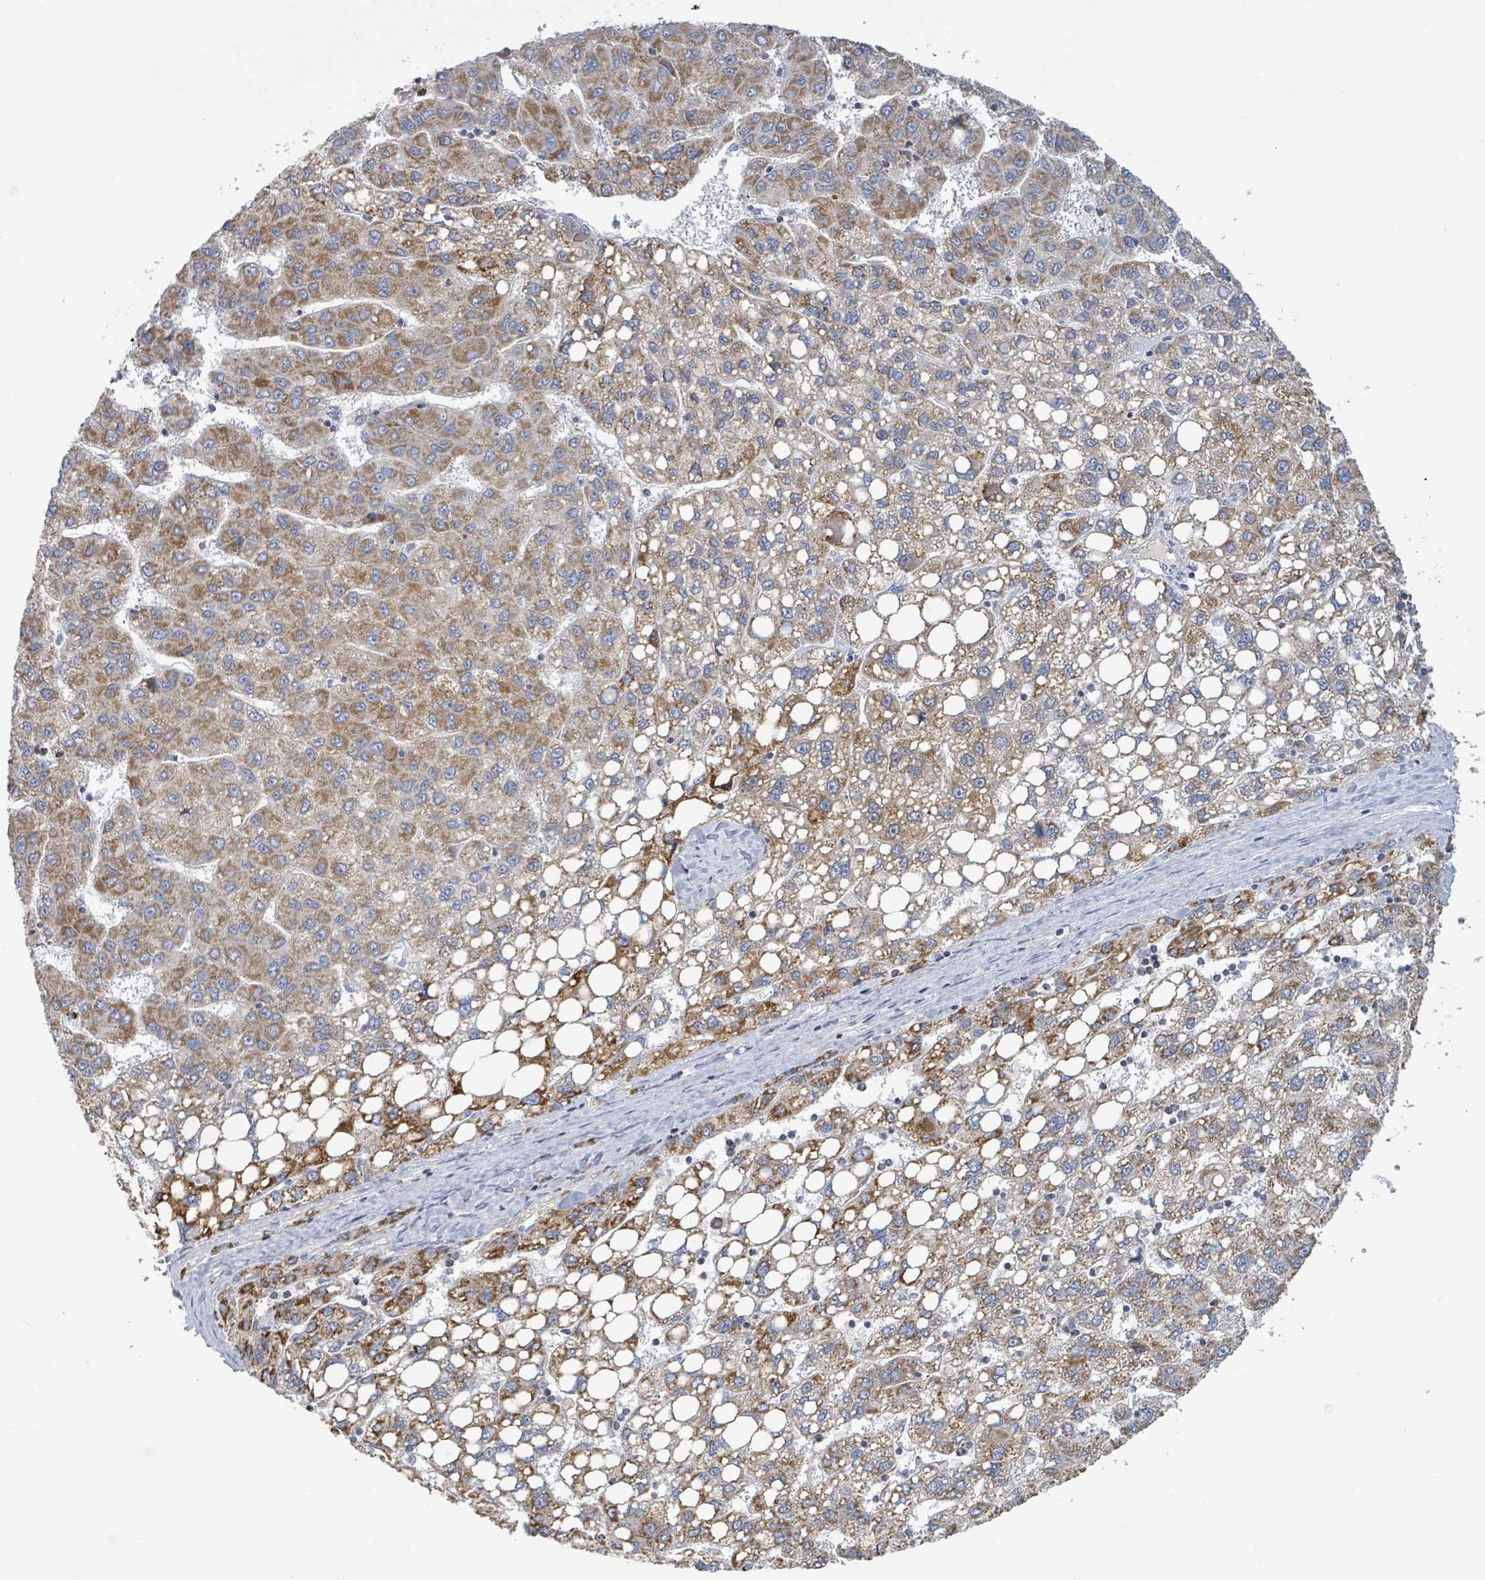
{"staining": {"intensity": "moderate", "quantity": ">75%", "location": "cytoplasmic/membranous"}, "tissue": "liver cancer", "cell_type": "Tumor cells", "image_type": "cancer", "snomed": [{"axis": "morphology", "description": "Carcinoma, Hepatocellular, NOS"}, {"axis": "topography", "description": "Liver"}], "caption": "Protein staining of liver cancer (hepatocellular carcinoma) tissue displays moderate cytoplasmic/membranous expression in approximately >75% of tumor cells.", "gene": "SUCLG2", "patient": {"sex": "female", "age": 82}}